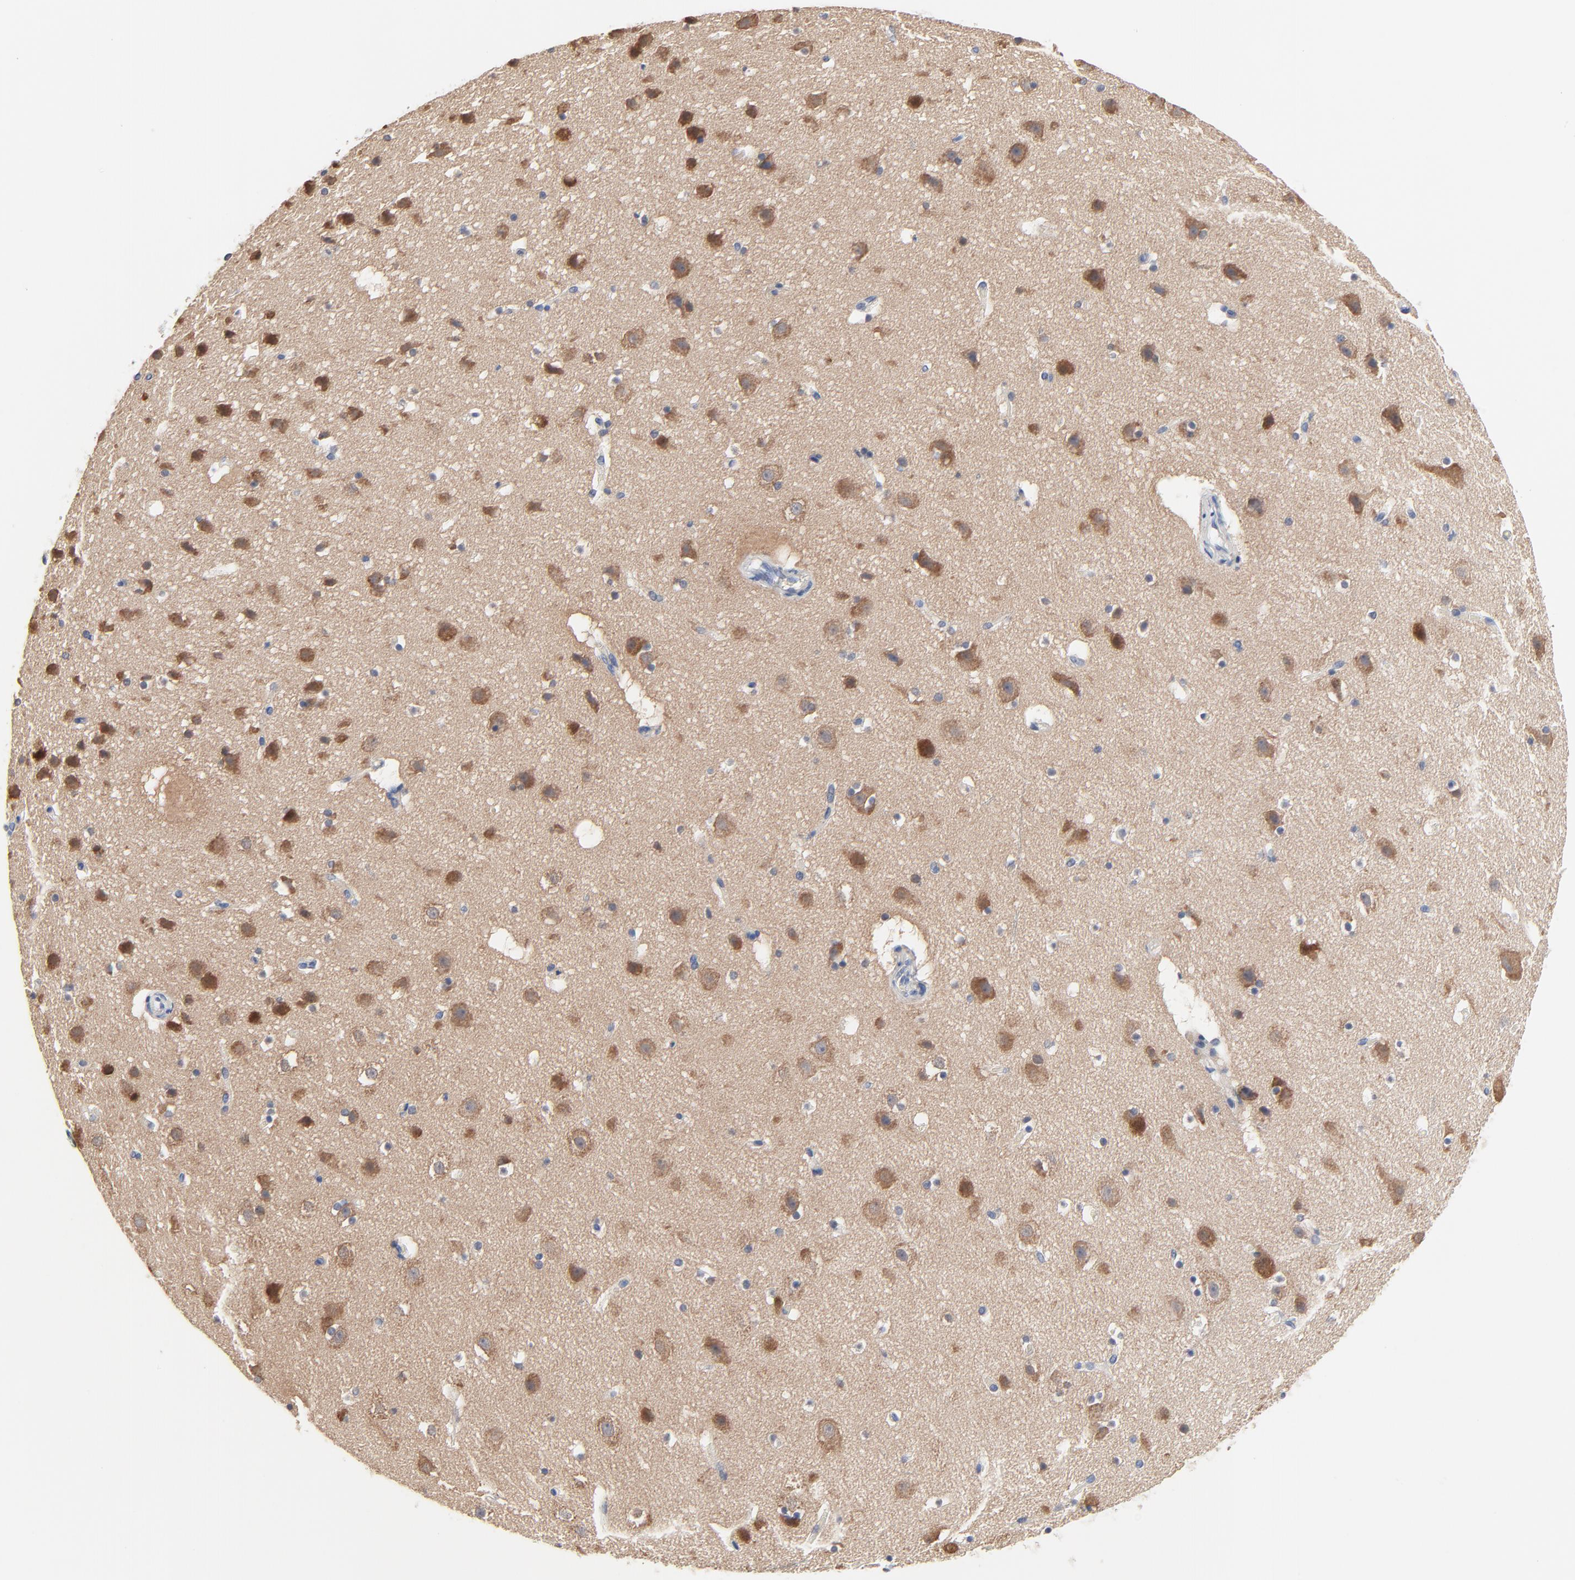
{"staining": {"intensity": "negative", "quantity": "none", "location": "none"}, "tissue": "cerebral cortex", "cell_type": "Endothelial cells", "image_type": "normal", "snomed": [{"axis": "morphology", "description": "Normal tissue, NOS"}, {"axis": "topography", "description": "Cerebral cortex"}], "caption": "IHC micrograph of benign cerebral cortex: cerebral cortex stained with DAB demonstrates no significant protein staining in endothelial cells.", "gene": "FBXL5", "patient": {"sex": "male", "age": 45}}